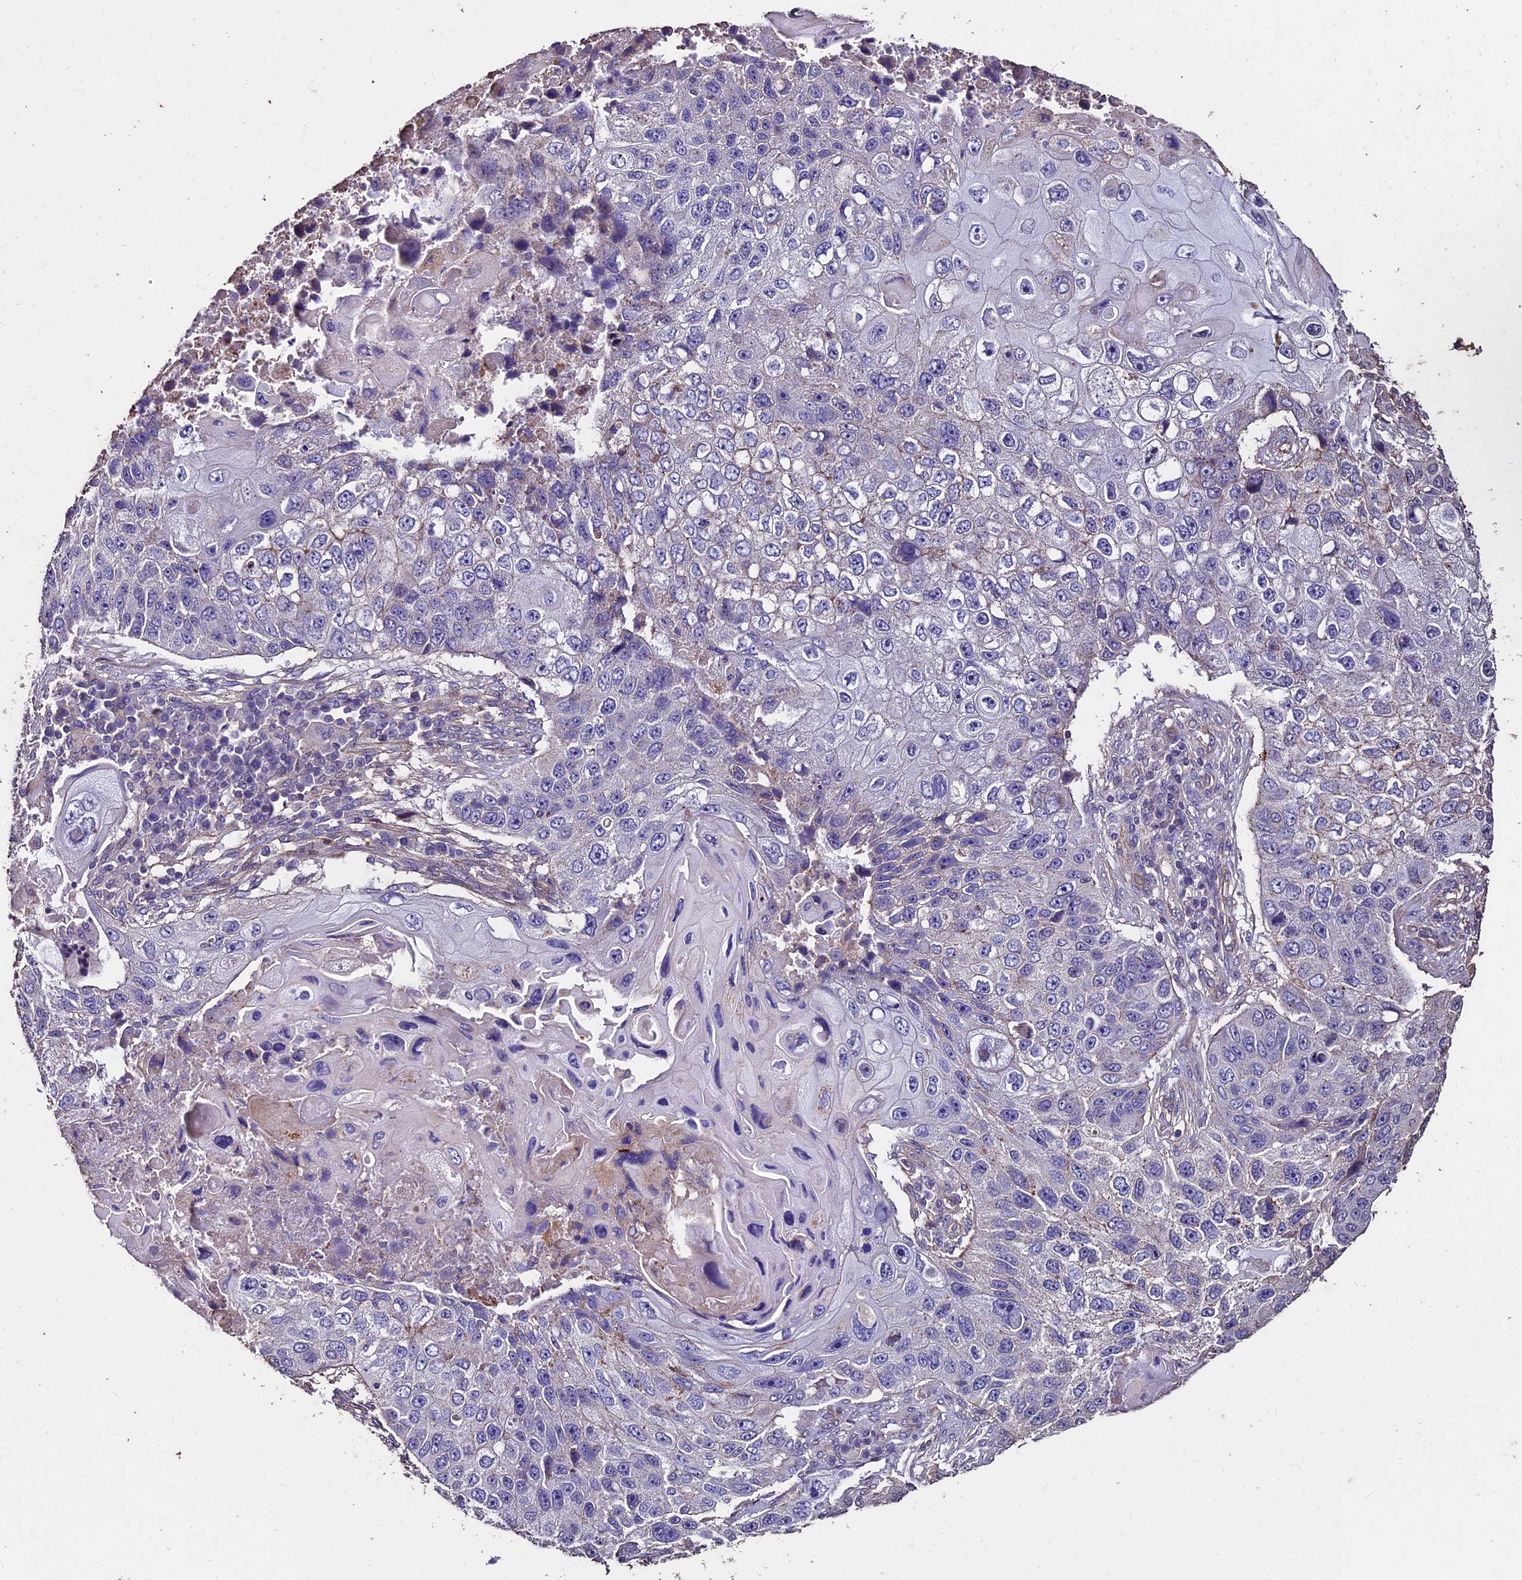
{"staining": {"intensity": "negative", "quantity": "none", "location": "none"}, "tissue": "lung cancer", "cell_type": "Tumor cells", "image_type": "cancer", "snomed": [{"axis": "morphology", "description": "Squamous cell carcinoma, NOS"}, {"axis": "topography", "description": "Lung"}], "caption": "IHC photomicrograph of neoplastic tissue: lung squamous cell carcinoma stained with DAB (3,3'-diaminobenzidine) displays no significant protein staining in tumor cells.", "gene": "USB1", "patient": {"sex": "male", "age": 61}}